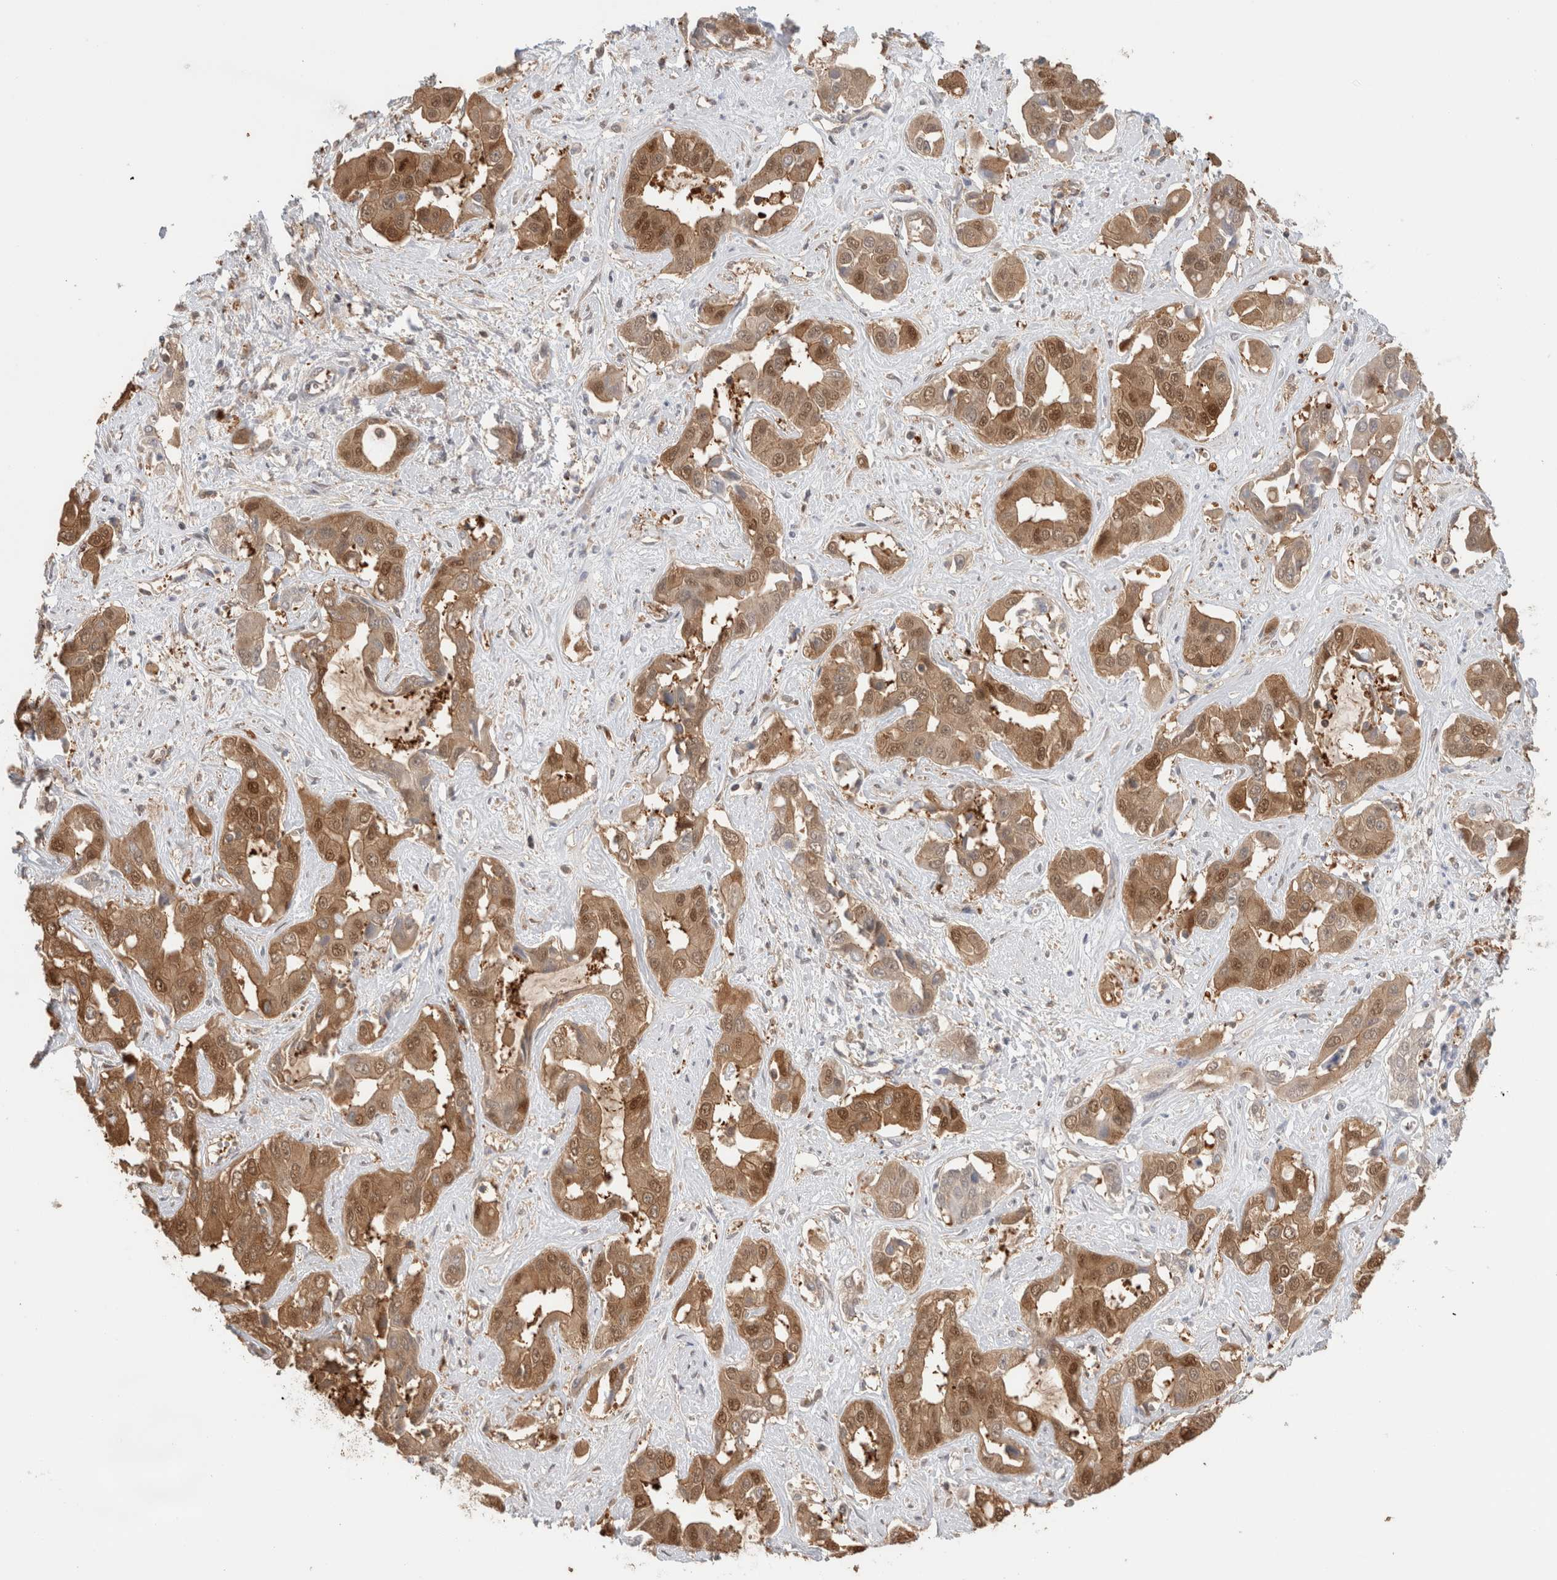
{"staining": {"intensity": "moderate", "quantity": "25%-75%", "location": "cytoplasmic/membranous,nuclear"}, "tissue": "liver cancer", "cell_type": "Tumor cells", "image_type": "cancer", "snomed": [{"axis": "morphology", "description": "Cholangiocarcinoma"}, {"axis": "topography", "description": "Liver"}], "caption": "The histopathology image exhibits immunohistochemical staining of liver cancer. There is moderate cytoplasmic/membranous and nuclear expression is present in approximately 25%-75% of tumor cells.", "gene": "CAPN2", "patient": {"sex": "female", "age": 52}}